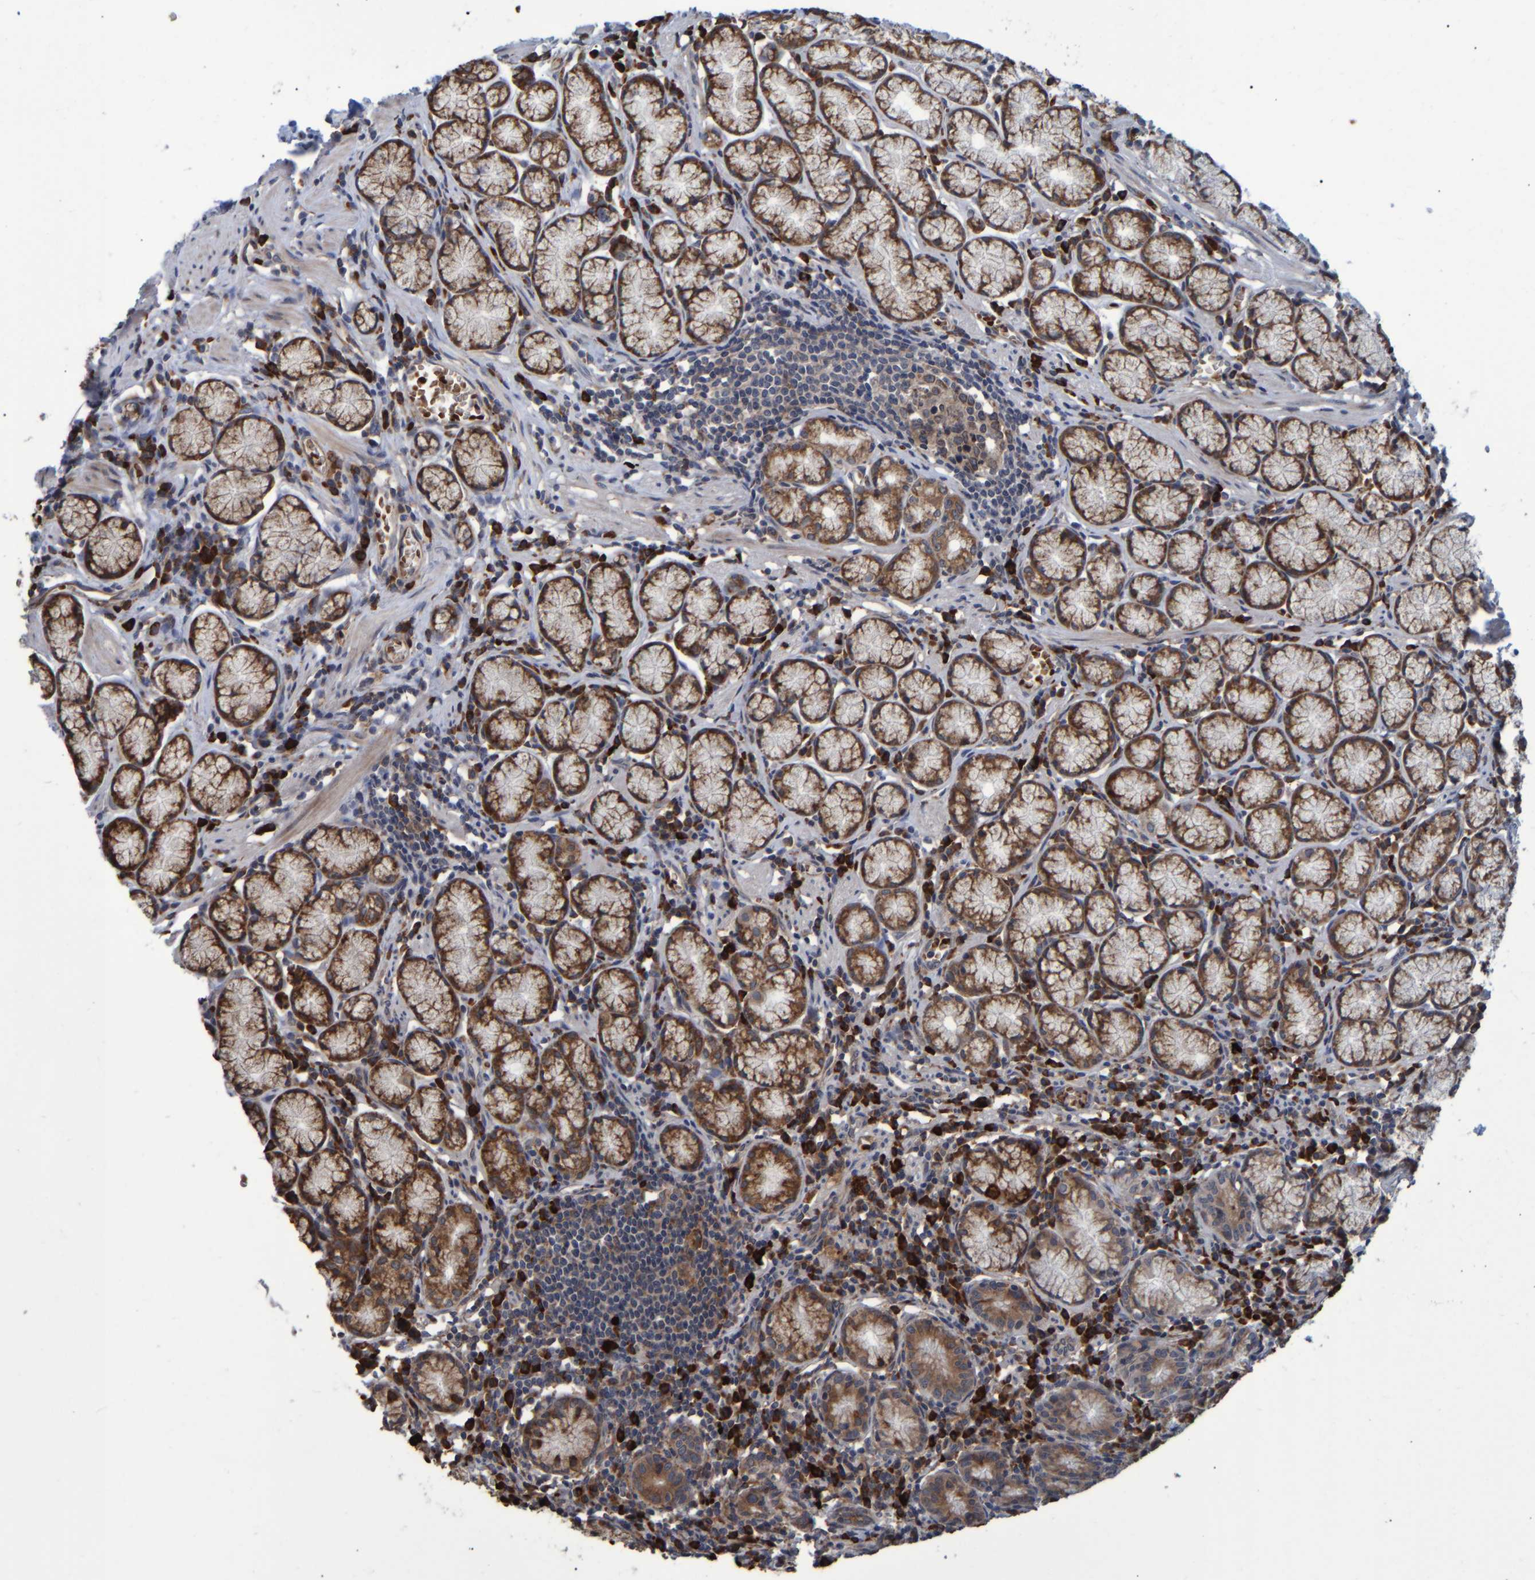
{"staining": {"intensity": "strong", "quantity": "25%-75%", "location": "cytoplasmic/membranous"}, "tissue": "stomach", "cell_type": "Glandular cells", "image_type": "normal", "snomed": [{"axis": "morphology", "description": "Normal tissue, NOS"}, {"axis": "topography", "description": "Stomach"}], "caption": "Immunohistochemical staining of normal stomach reveals 25%-75% levels of strong cytoplasmic/membranous protein expression in approximately 25%-75% of glandular cells.", "gene": "SPAG5", "patient": {"sex": "male", "age": 55}}